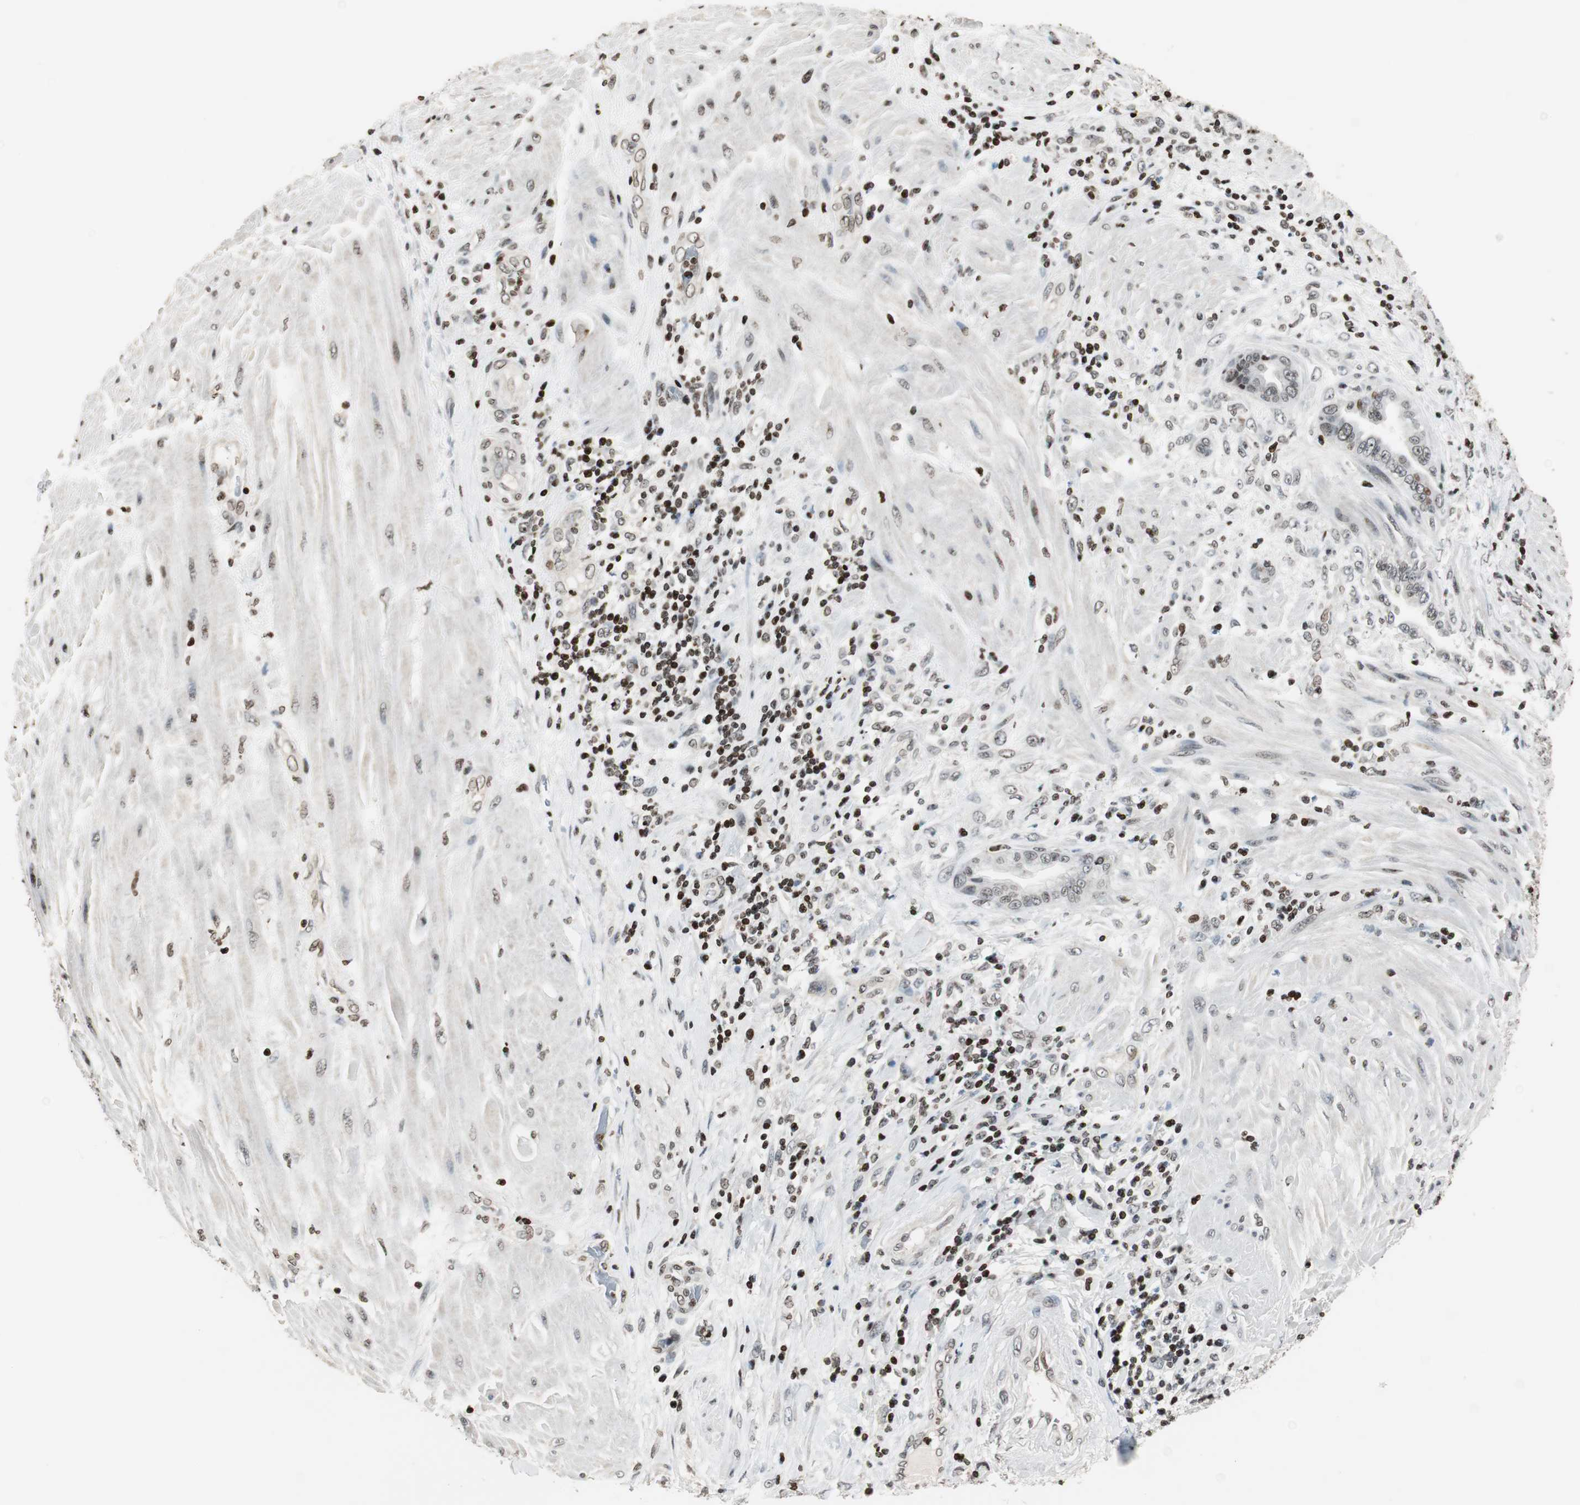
{"staining": {"intensity": "moderate", "quantity": ">75%", "location": "nuclear"}, "tissue": "pancreatic cancer", "cell_type": "Tumor cells", "image_type": "cancer", "snomed": [{"axis": "morphology", "description": "Adenocarcinoma, NOS"}, {"axis": "topography", "description": "Pancreas"}], "caption": "Pancreatic cancer (adenocarcinoma) stained with immunohistochemistry (IHC) exhibits moderate nuclear staining in about >75% of tumor cells.", "gene": "PAXIP1", "patient": {"sex": "female", "age": 64}}